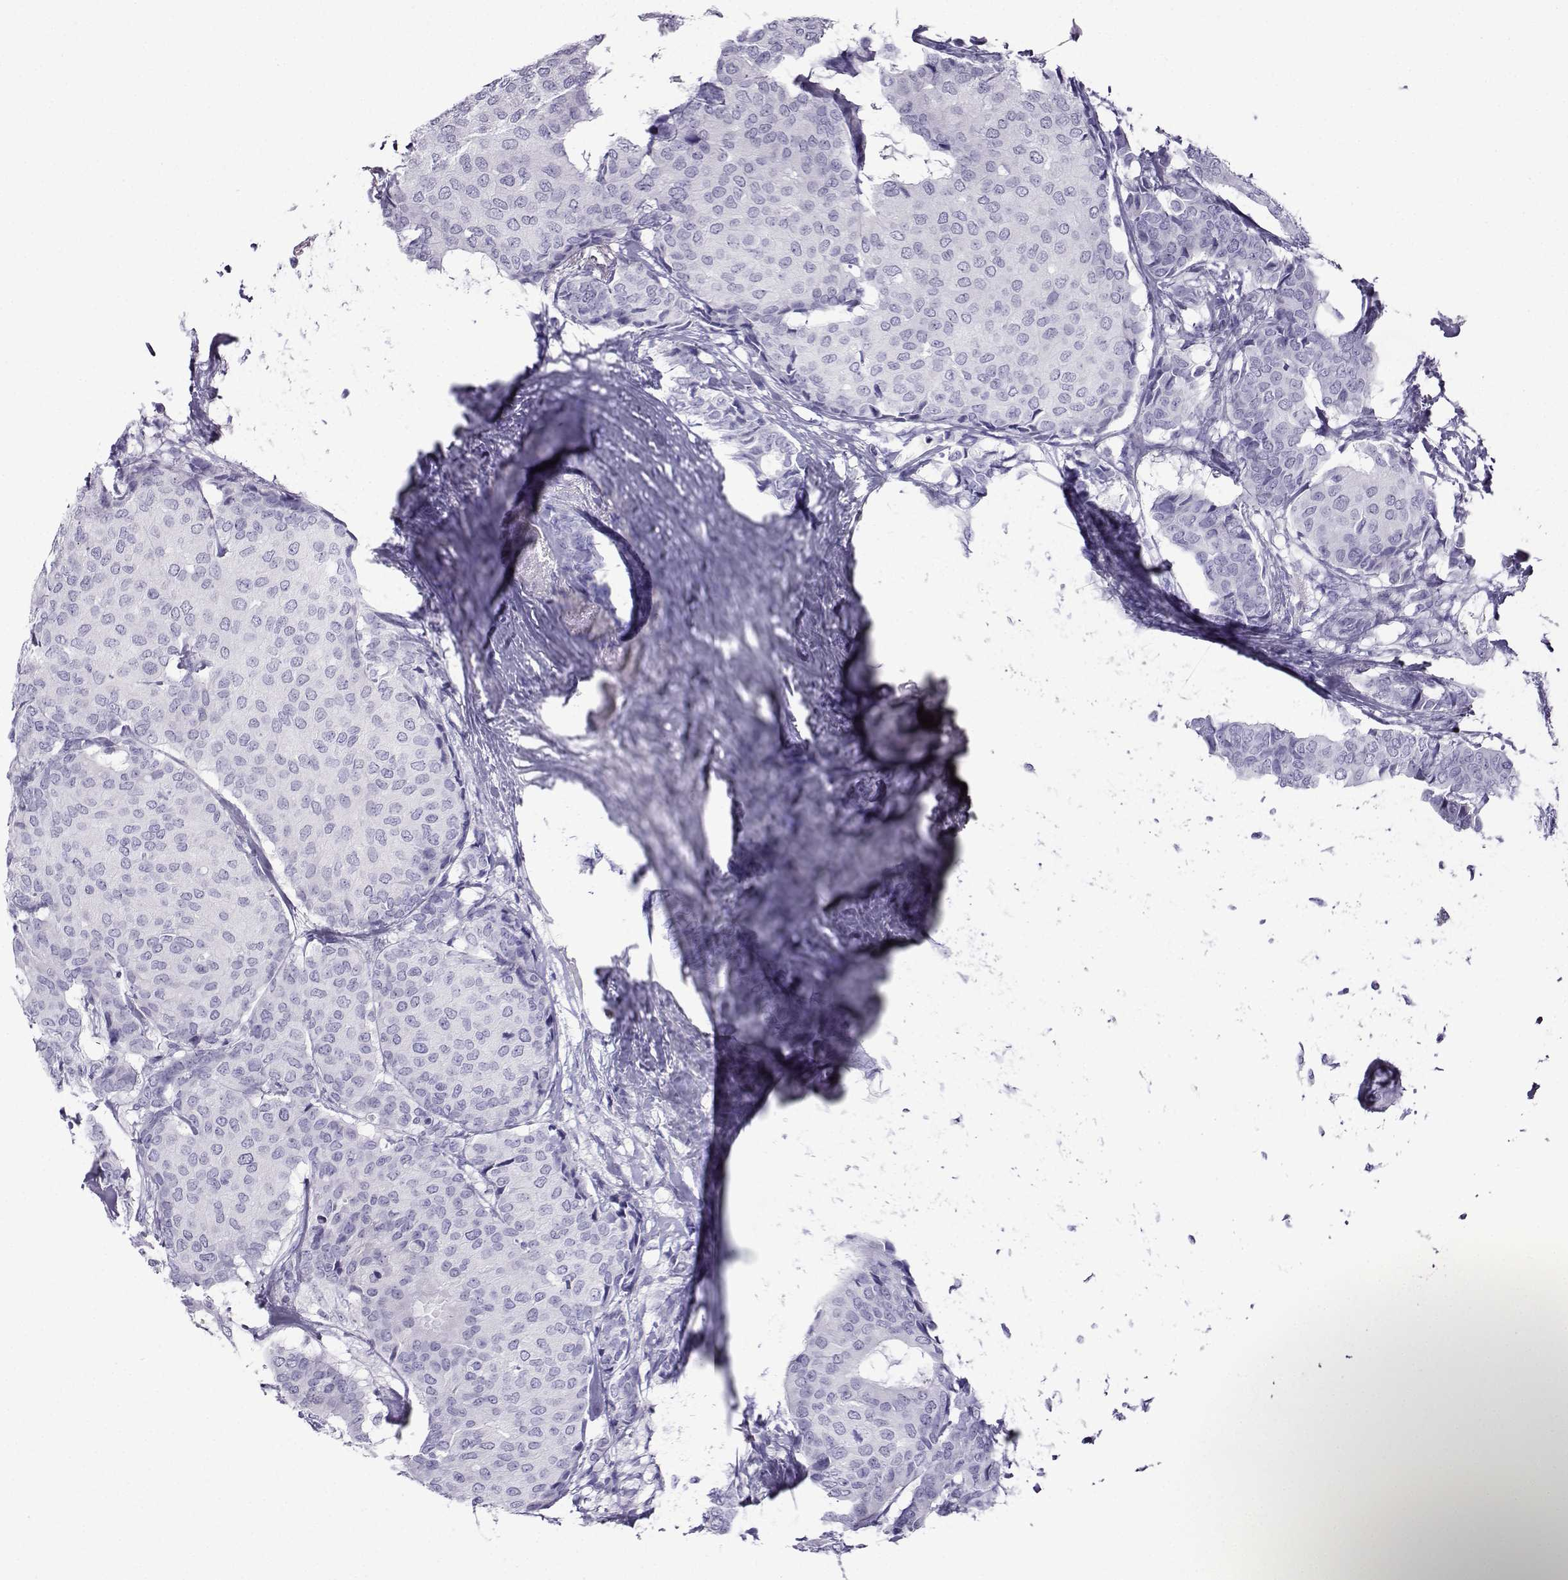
{"staining": {"intensity": "negative", "quantity": "none", "location": "none"}, "tissue": "breast cancer", "cell_type": "Tumor cells", "image_type": "cancer", "snomed": [{"axis": "morphology", "description": "Duct carcinoma"}, {"axis": "topography", "description": "Breast"}], "caption": "A micrograph of human intraductal carcinoma (breast) is negative for staining in tumor cells.", "gene": "CRYBB1", "patient": {"sex": "female", "age": 75}}